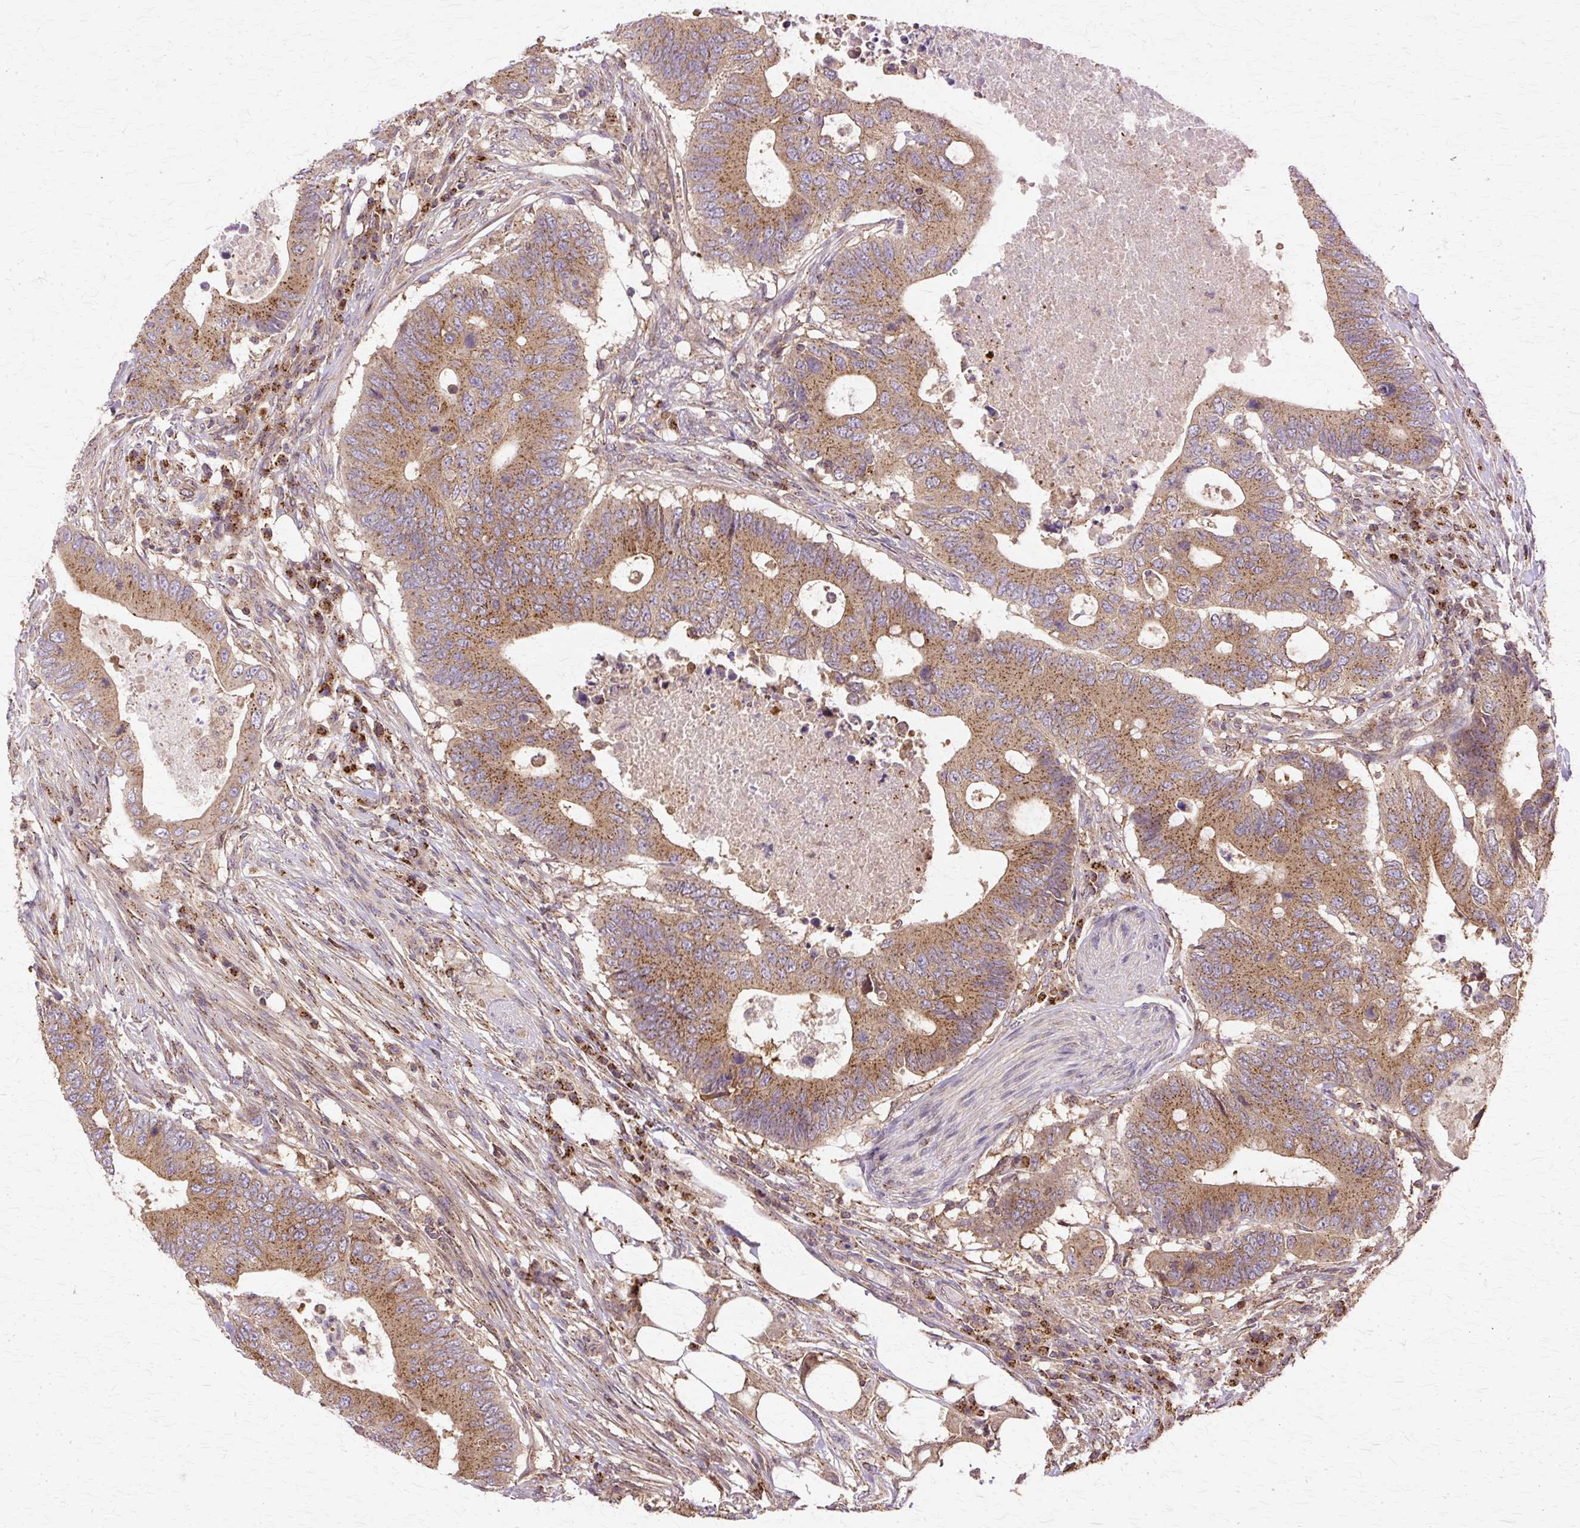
{"staining": {"intensity": "moderate", "quantity": ">75%", "location": "cytoplasmic/membranous"}, "tissue": "colorectal cancer", "cell_type": "Tumor cells", "image_type": "cancer", "snomed": [{"axis": "morphology", "description": "Adenocarcinoma, NOS"}, {"axis": "topography", "description": "Colon"}], "caption": "High-magnification brightfield microscopy of adenocarcinoma (colorectal) stained with DAB (brown) and counterstained with hematoxylin (blue). tumor cells exhibit moderate cytoplasmic/membranous positivity is identified in approximately>75% of cells. The staining is performed using DAB (3,3'-diaminobenzidine) brown chromogen to label protein expression. The nuclei are counter-stained blue using hematoxylin.", "gene": "COPB1", "patient": {"sex": "male", "age": 71}}